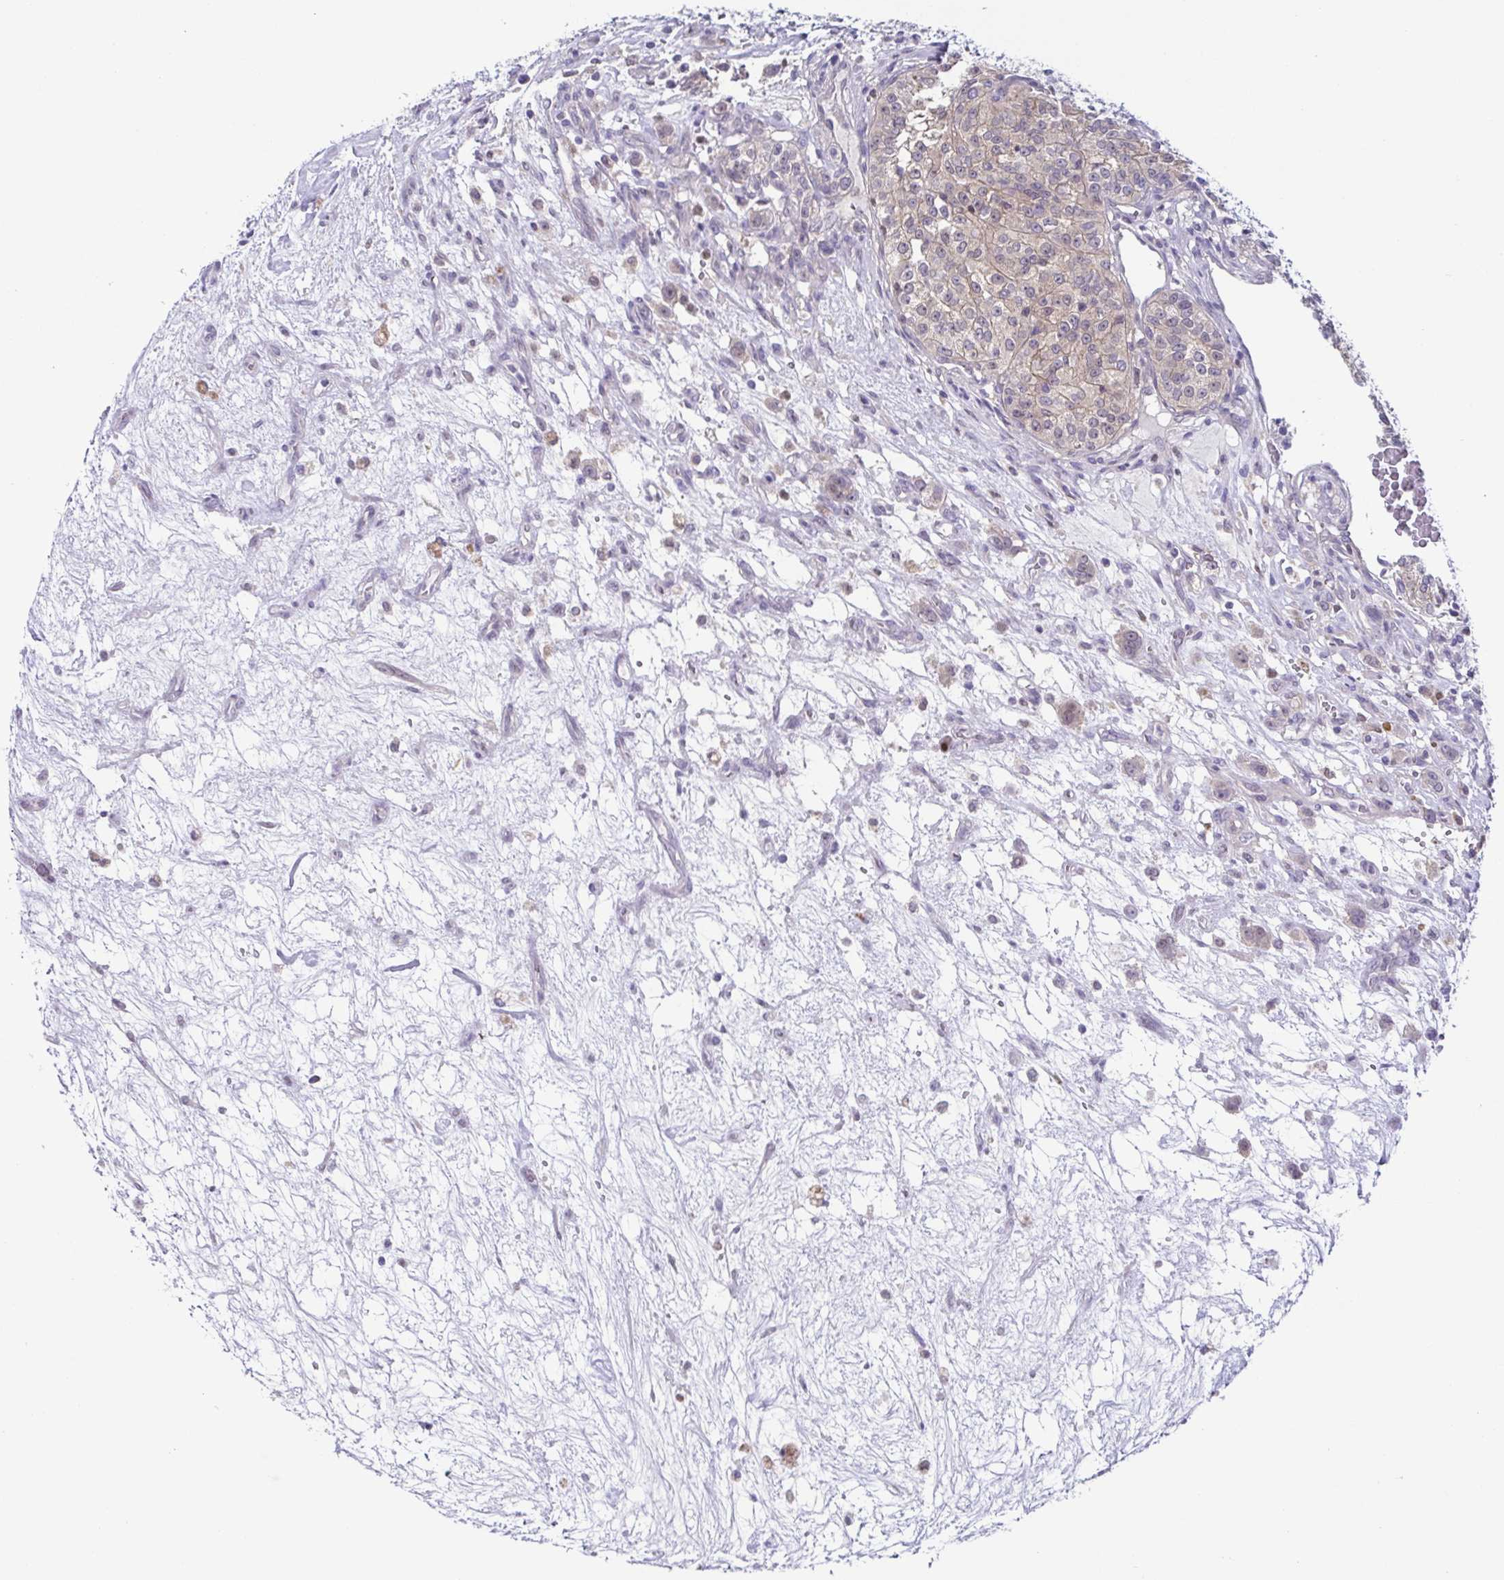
{"staining": {"intensity": "weak", "quantity": ">75%", "location": "cytoplasmic/membranous"}, "tissue": "renal cancer", "cell_type": "Tumor cells", "image_type": "cancer", "snomed": [{"axis": "morphology", "description": "Adenocarcinoma, NOS"}, {"axis": "topography", "description": "Kidney"}], "caption": "IHC of renal cancer (adenocarcinoma) reveals low levels of weak cytoplasmic/membranous positivity in about >75% of tumor cells. (DAB IHC, brown staining for protein, blue staining for nuclei).", "gene": "UBE2Q1", "patient": {"sex": "female", "age": 63}}